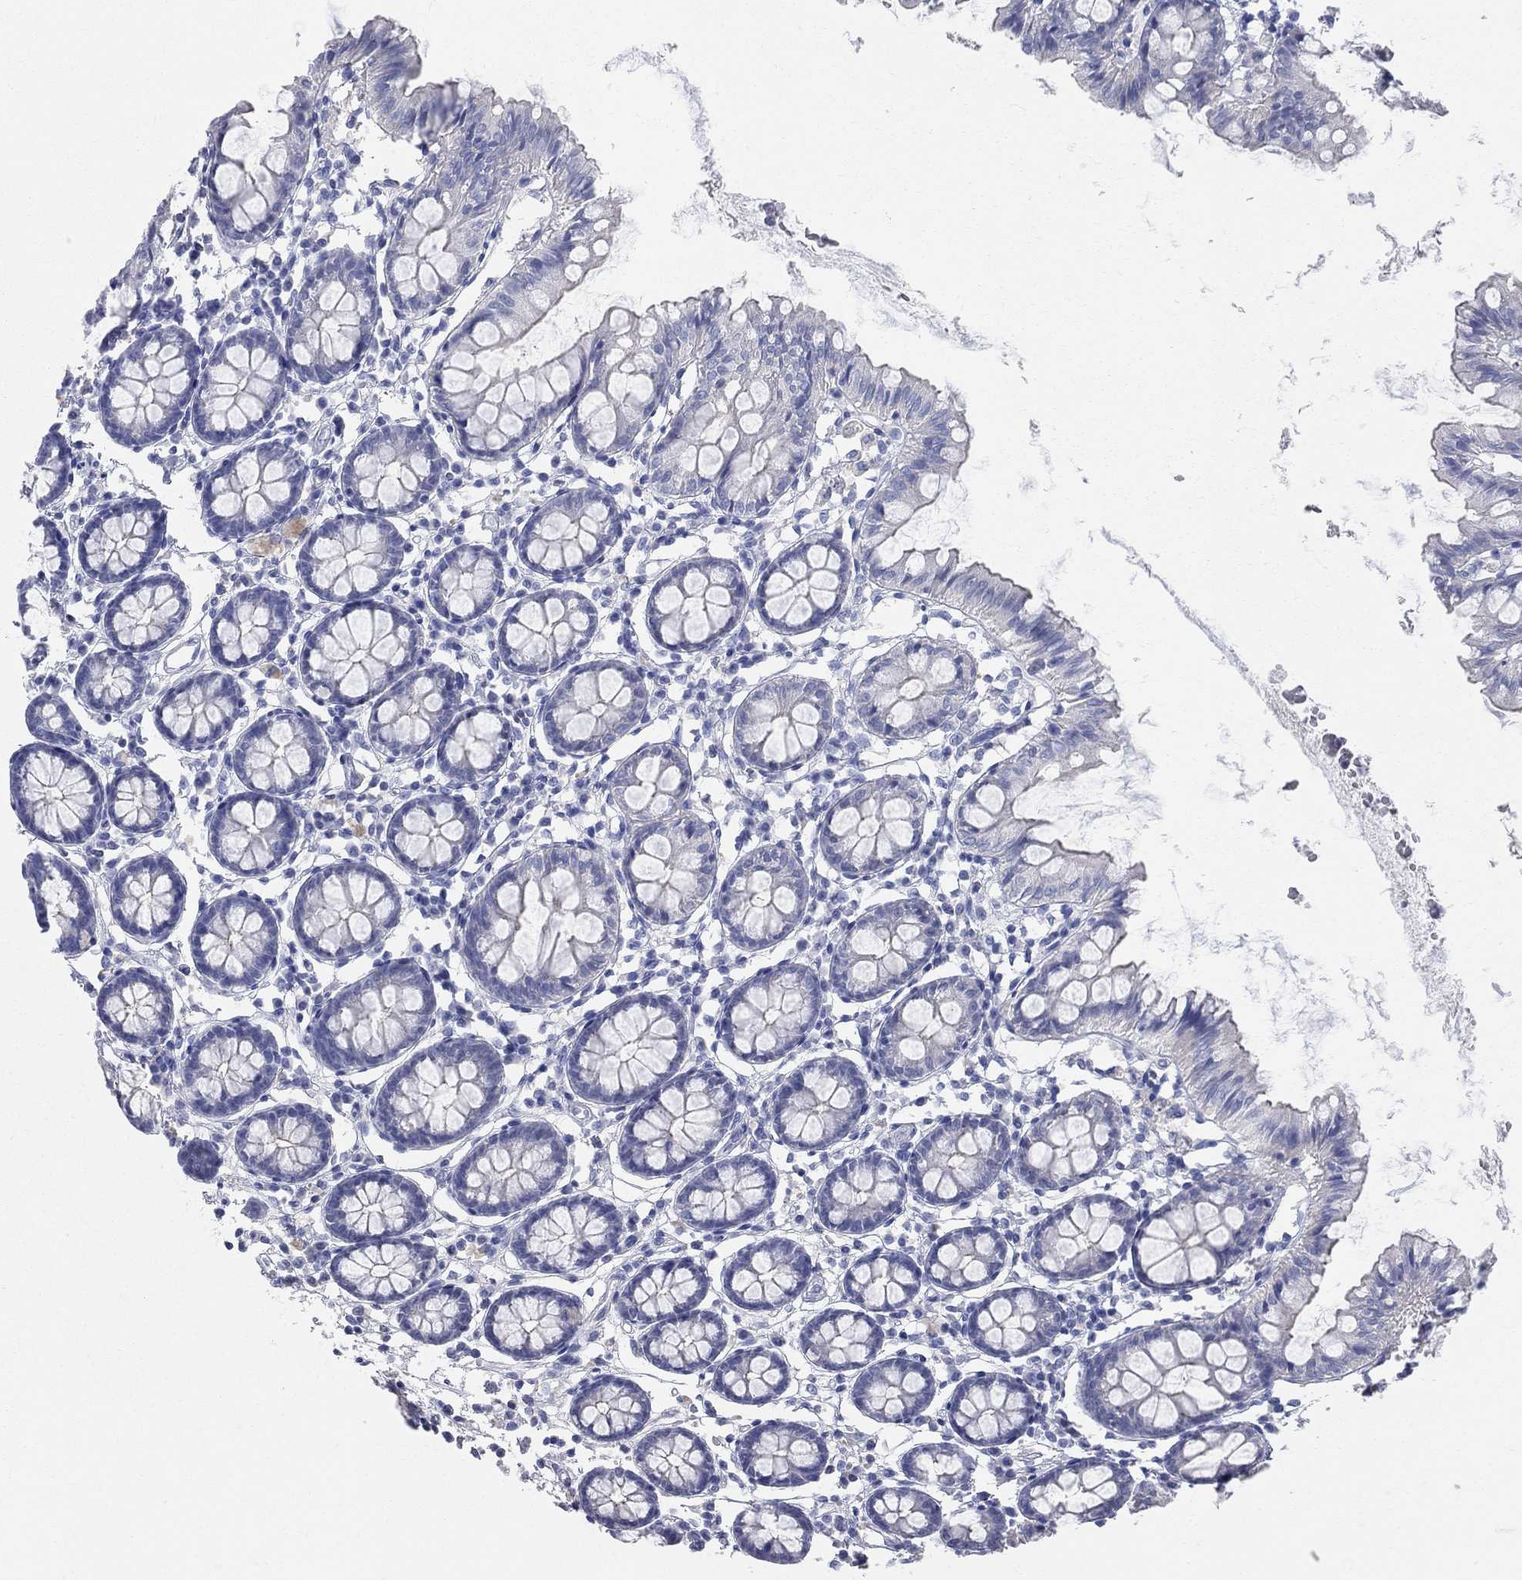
{"staining": {"intensity": "negative", "quantity": "none", "location": "none"}, "tissue": "colon", "cell_type": "Endothelial cells", "image_type": "normal", "snomed": [{"axis": "morphology", "description": "Normal tissue, NOS"}, {"axis": "topography", "description": "Colon"}], "caption": "Immunohistochemistry (IHC) of unremarkable colon reveals no staining in endothelial cells. (Brightfield microscopy of DAB (3,3'-diaminobenzidine) IHC at high magnification).", "gene": "AOX1", "patient": {"sex": "female", "age": 84}}